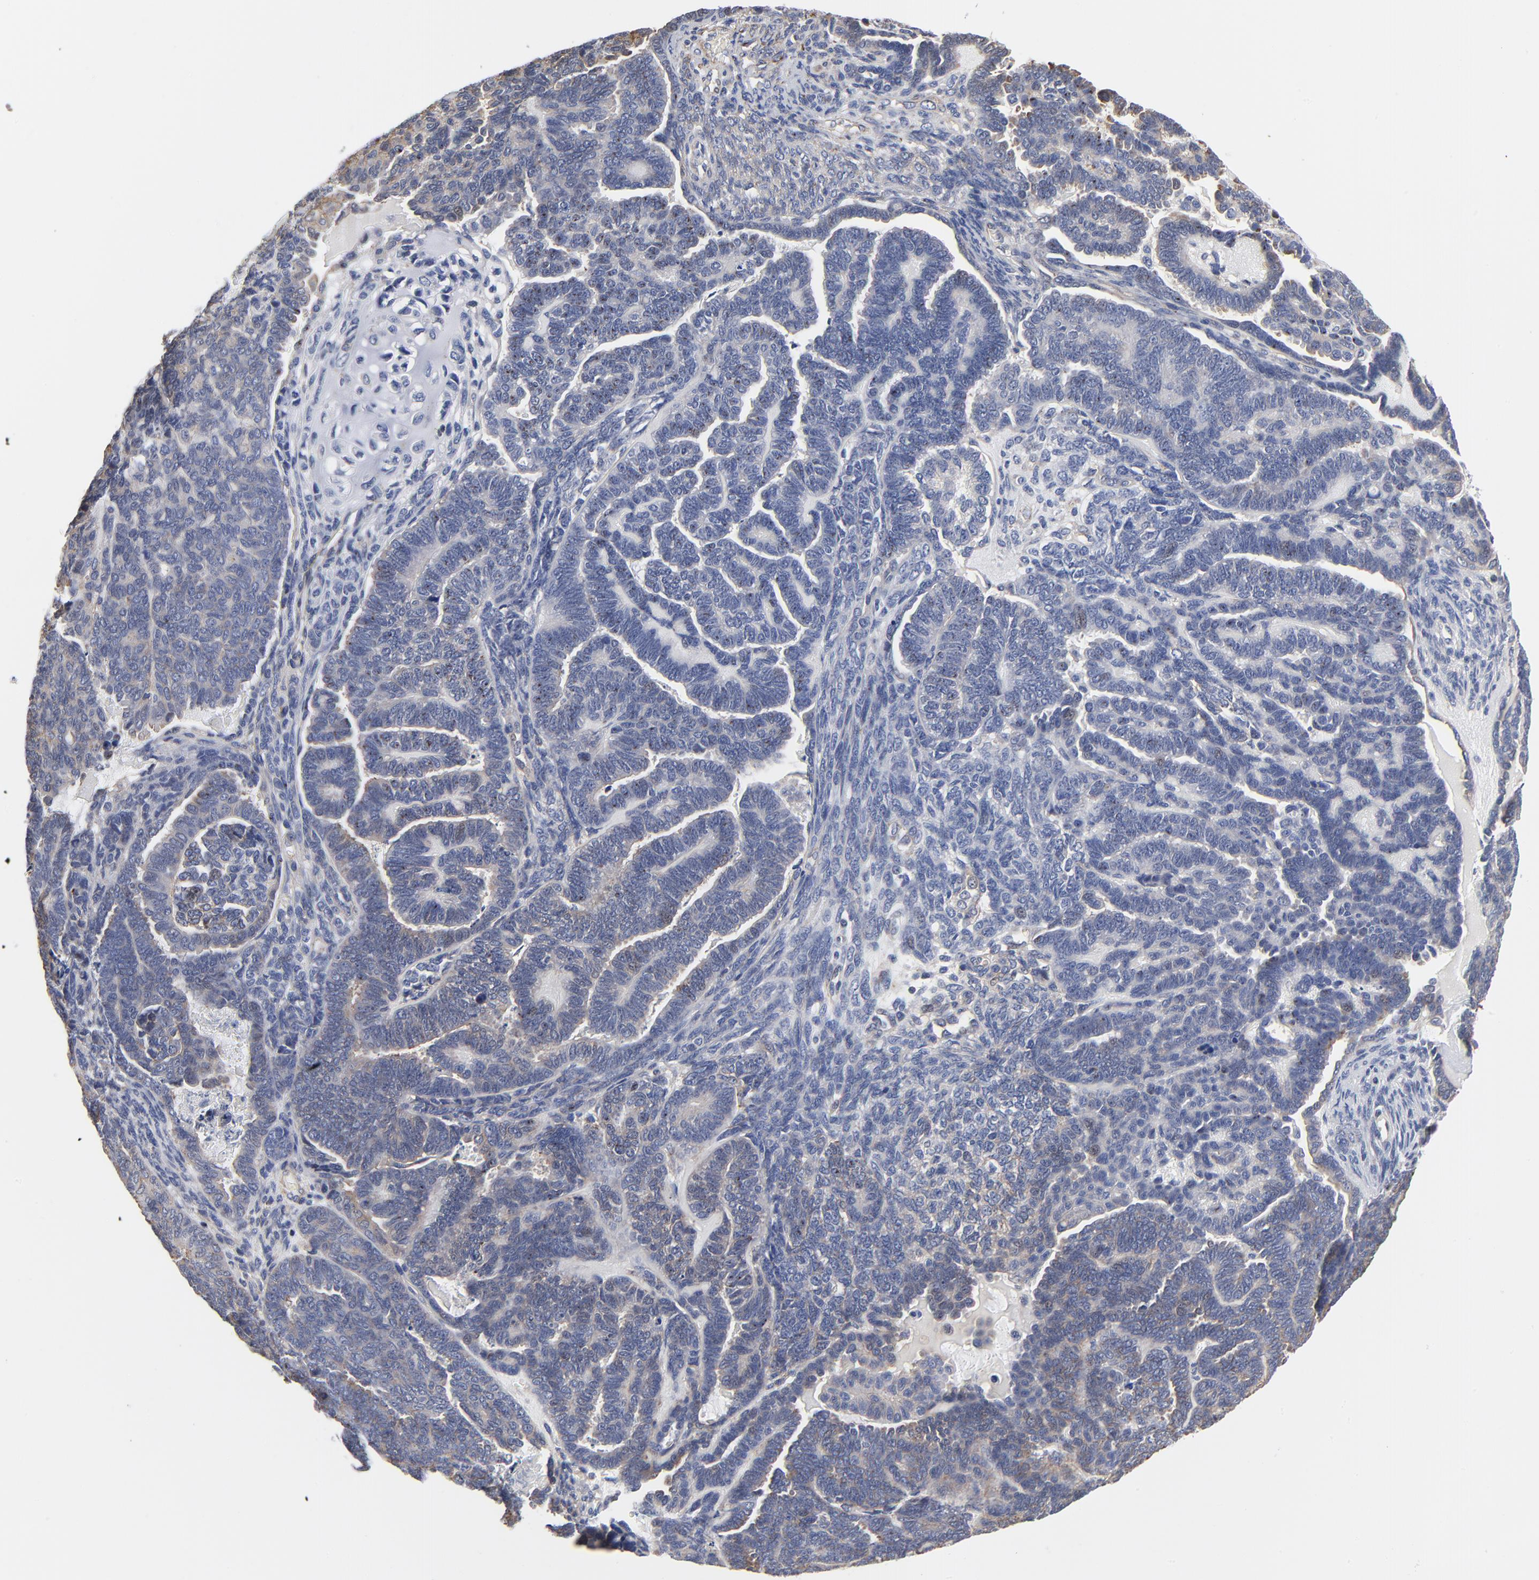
{"staining": {"intensity": "negative", "quantity": "none", "location": "none"}, "tissue": "endometrial cancer", "cell_type": "Tumor cells", "image_type": "cancer", "snomed": [{"axis": "morphology", "description": "Neoplasm, malignant, NOS"}, {"axis": "topography", "description": "Endometrium"}], "caption": "Immunohistochemical staining of endometrial cancer (malignant neoplasm) reveals no significant expression in tumor cells.", "gene": "ACTA2", "patient": {"sex": "female", "age": 74}}